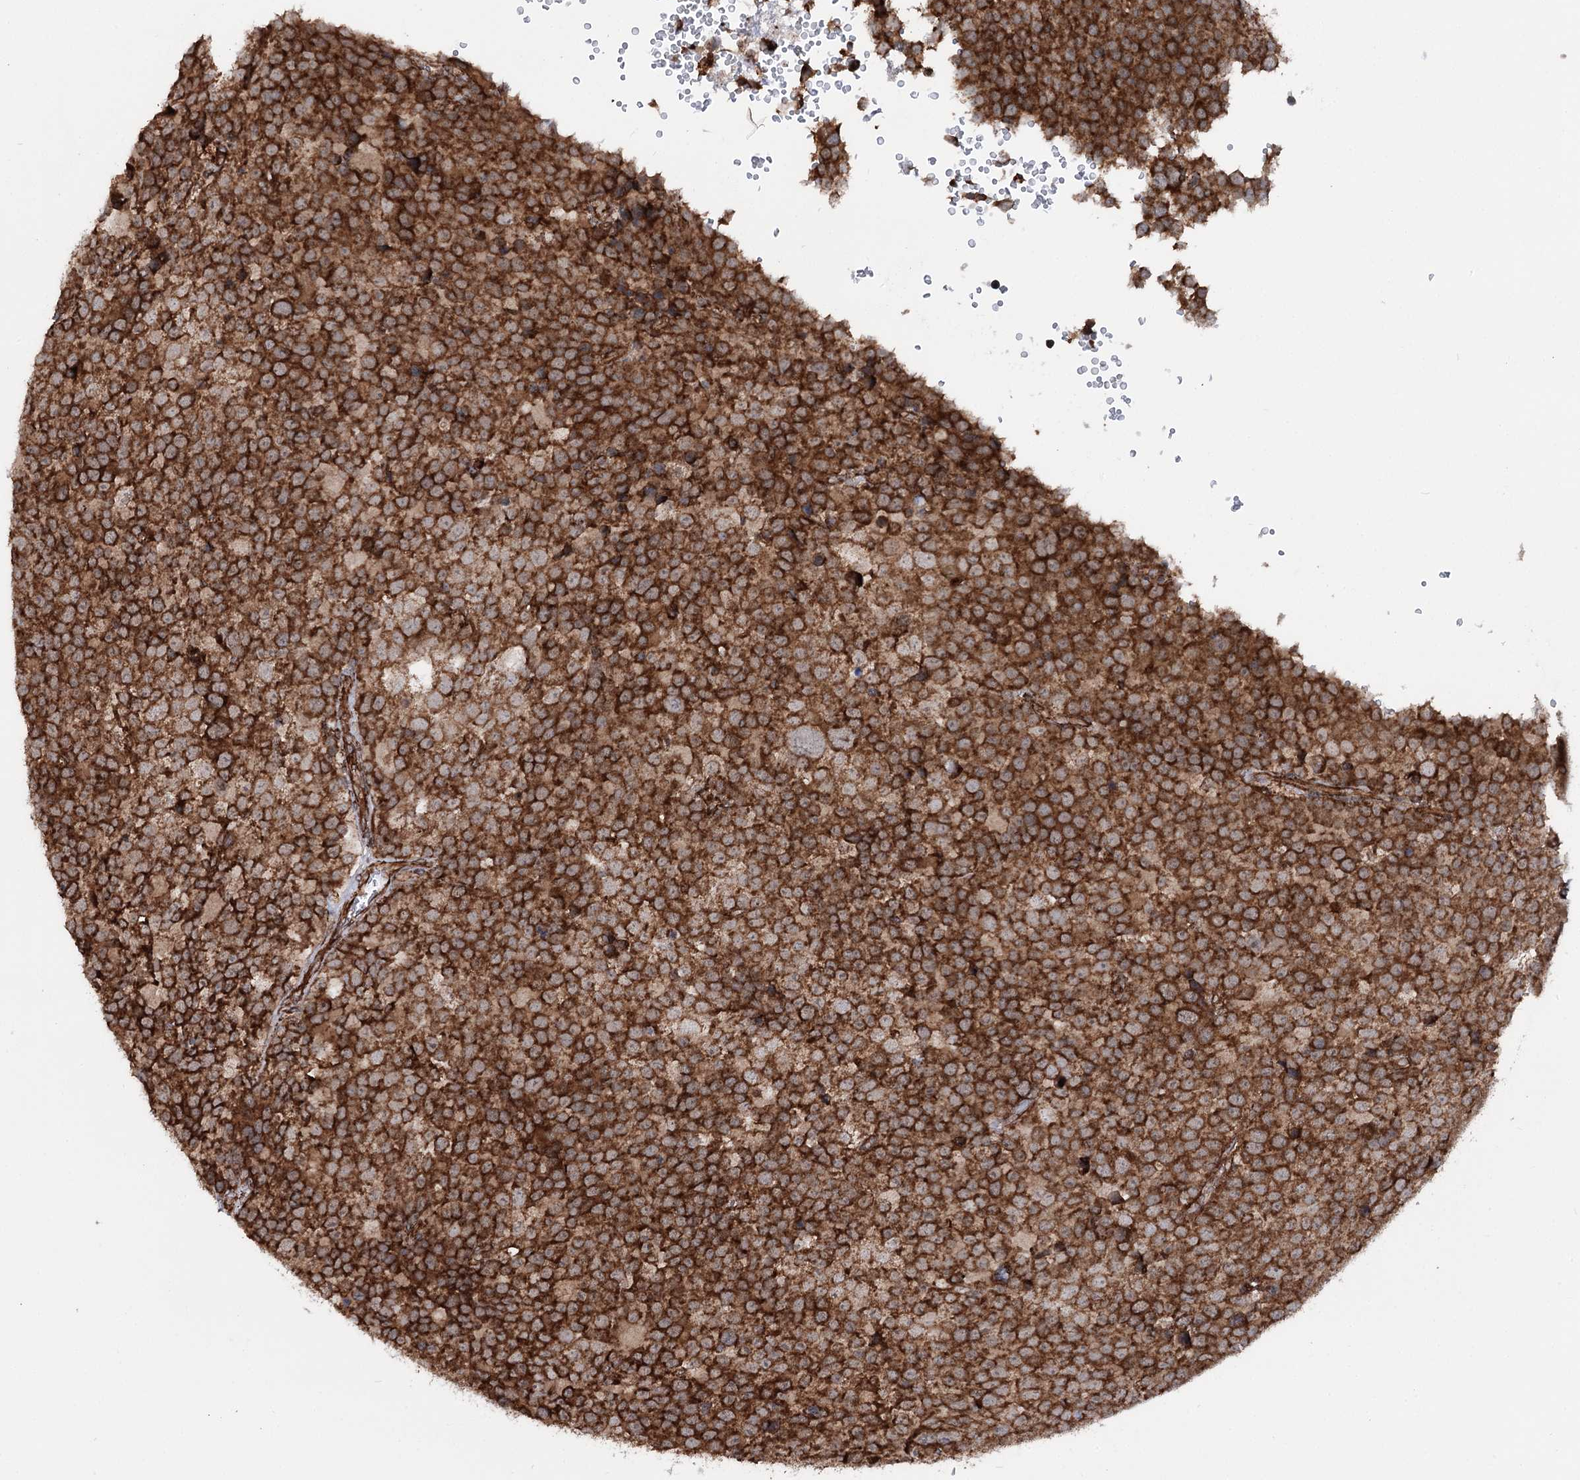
{"staining": {"intensity": "strong", "quantity": ">75%", "location": "cytoplasmic/membranous"}, "tissue": "testis cancer", "cell_type": "Tumor cells", "image_type": "cancer", "snomed": [{"axis": "morphology", "description": "Seminoma, NOS"}, {"axis": "topography", "description": "Testis"}], "caption": "Testis cancer tissue demonstrates strong cytoplasmic/membranous positivity in about >75% of tumor cells", "gene": "FGFR1OP2", "patient": {"sex": "male", "age": 71}}